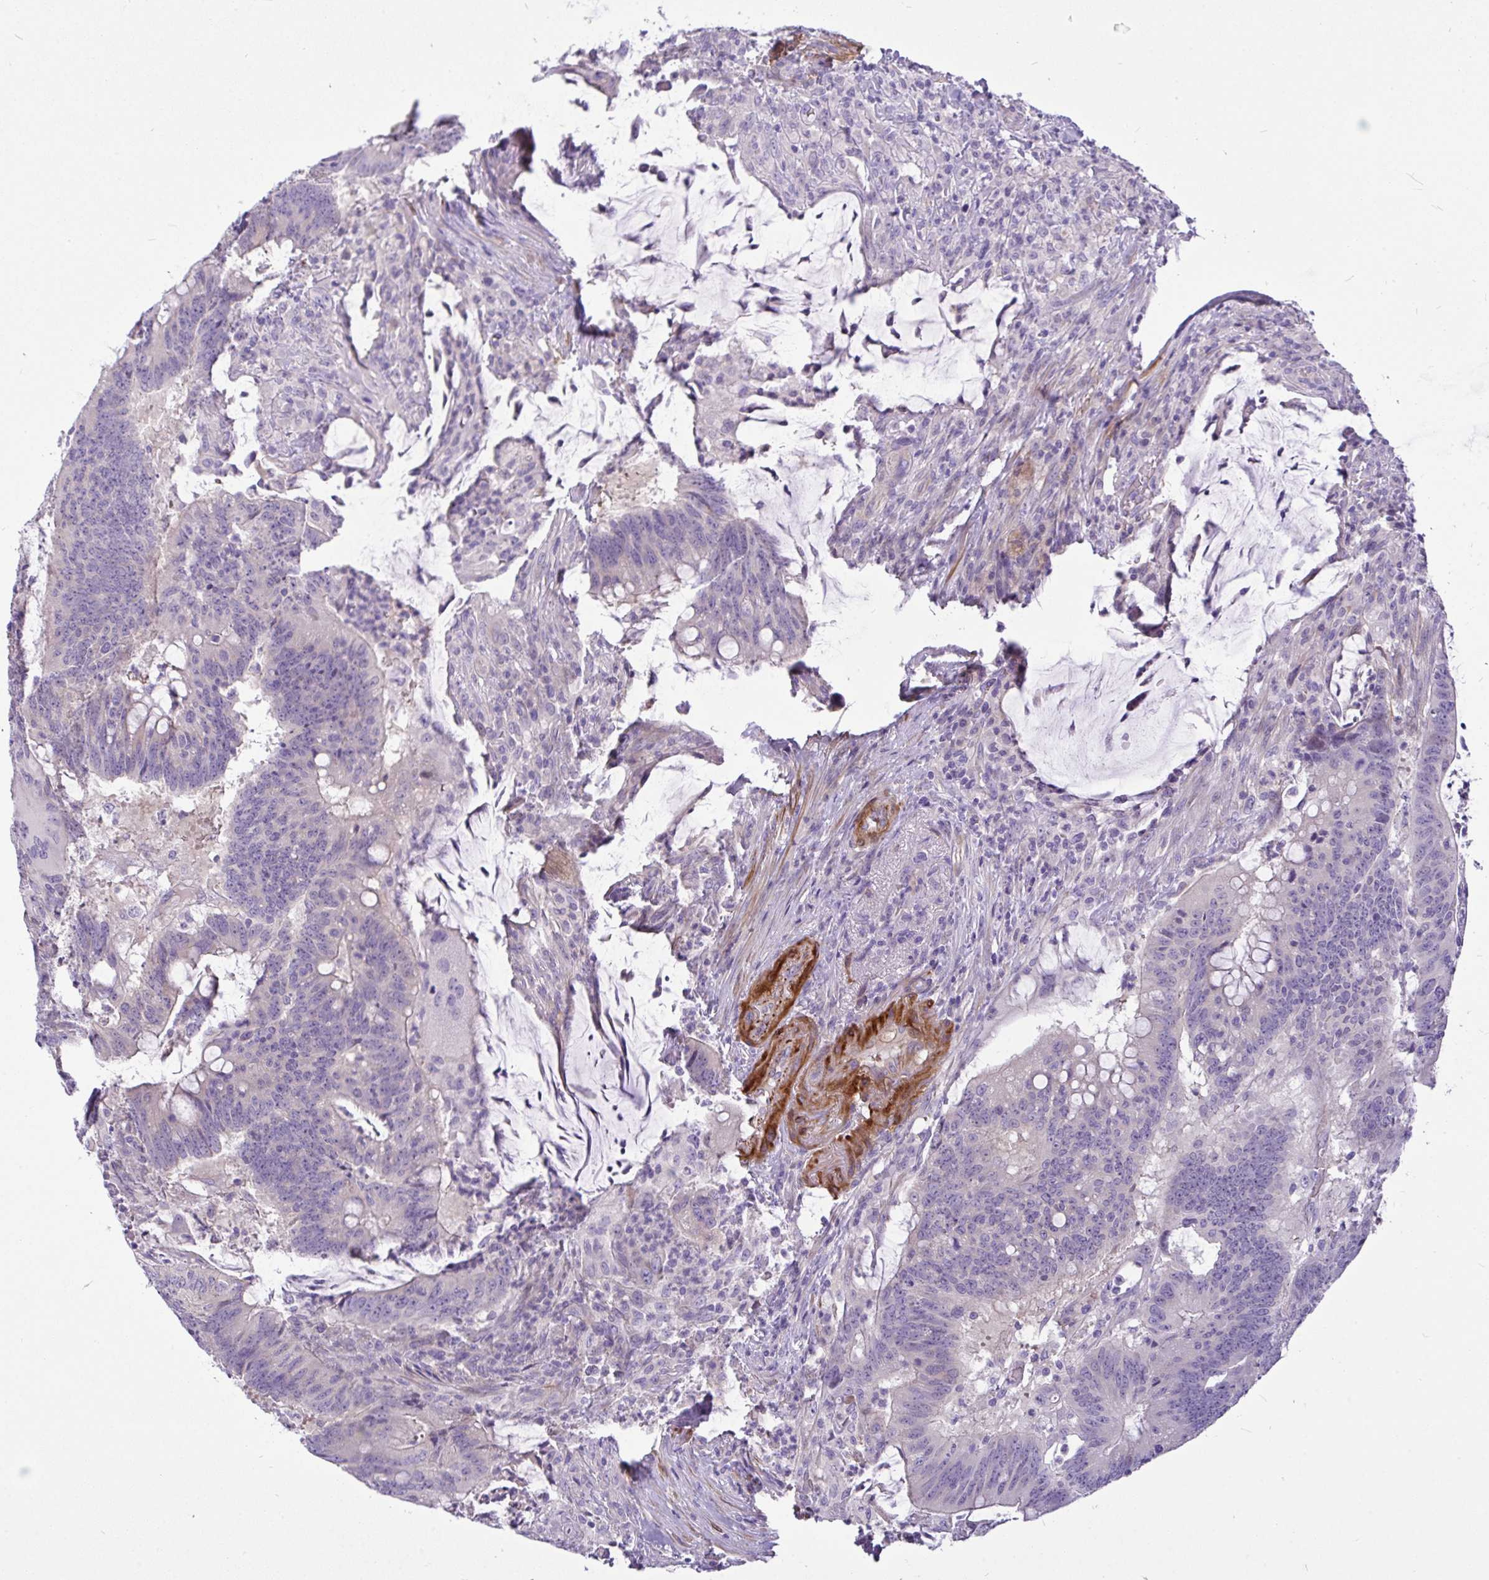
{"staining": {"intensity": "negative", "quantity": "none", "location": "none"}, "tissue": "colorectal cancer", "cell_type": "Tumor cells", "image_type": "cancer", "snomed": [{"axis": "morphology", "description": "Adenocarcinoma, NOS"}, {"axis": "topography", "description": "Colon"}], "caption": "A high-resolution histopathology image shows immunohistochemistry (IHC) staining of colorectal cancer, which exhibits no significant positivity in tumor cells.", "gene": "MOCS1", "patient": {"sex": "female", "age": 87}}